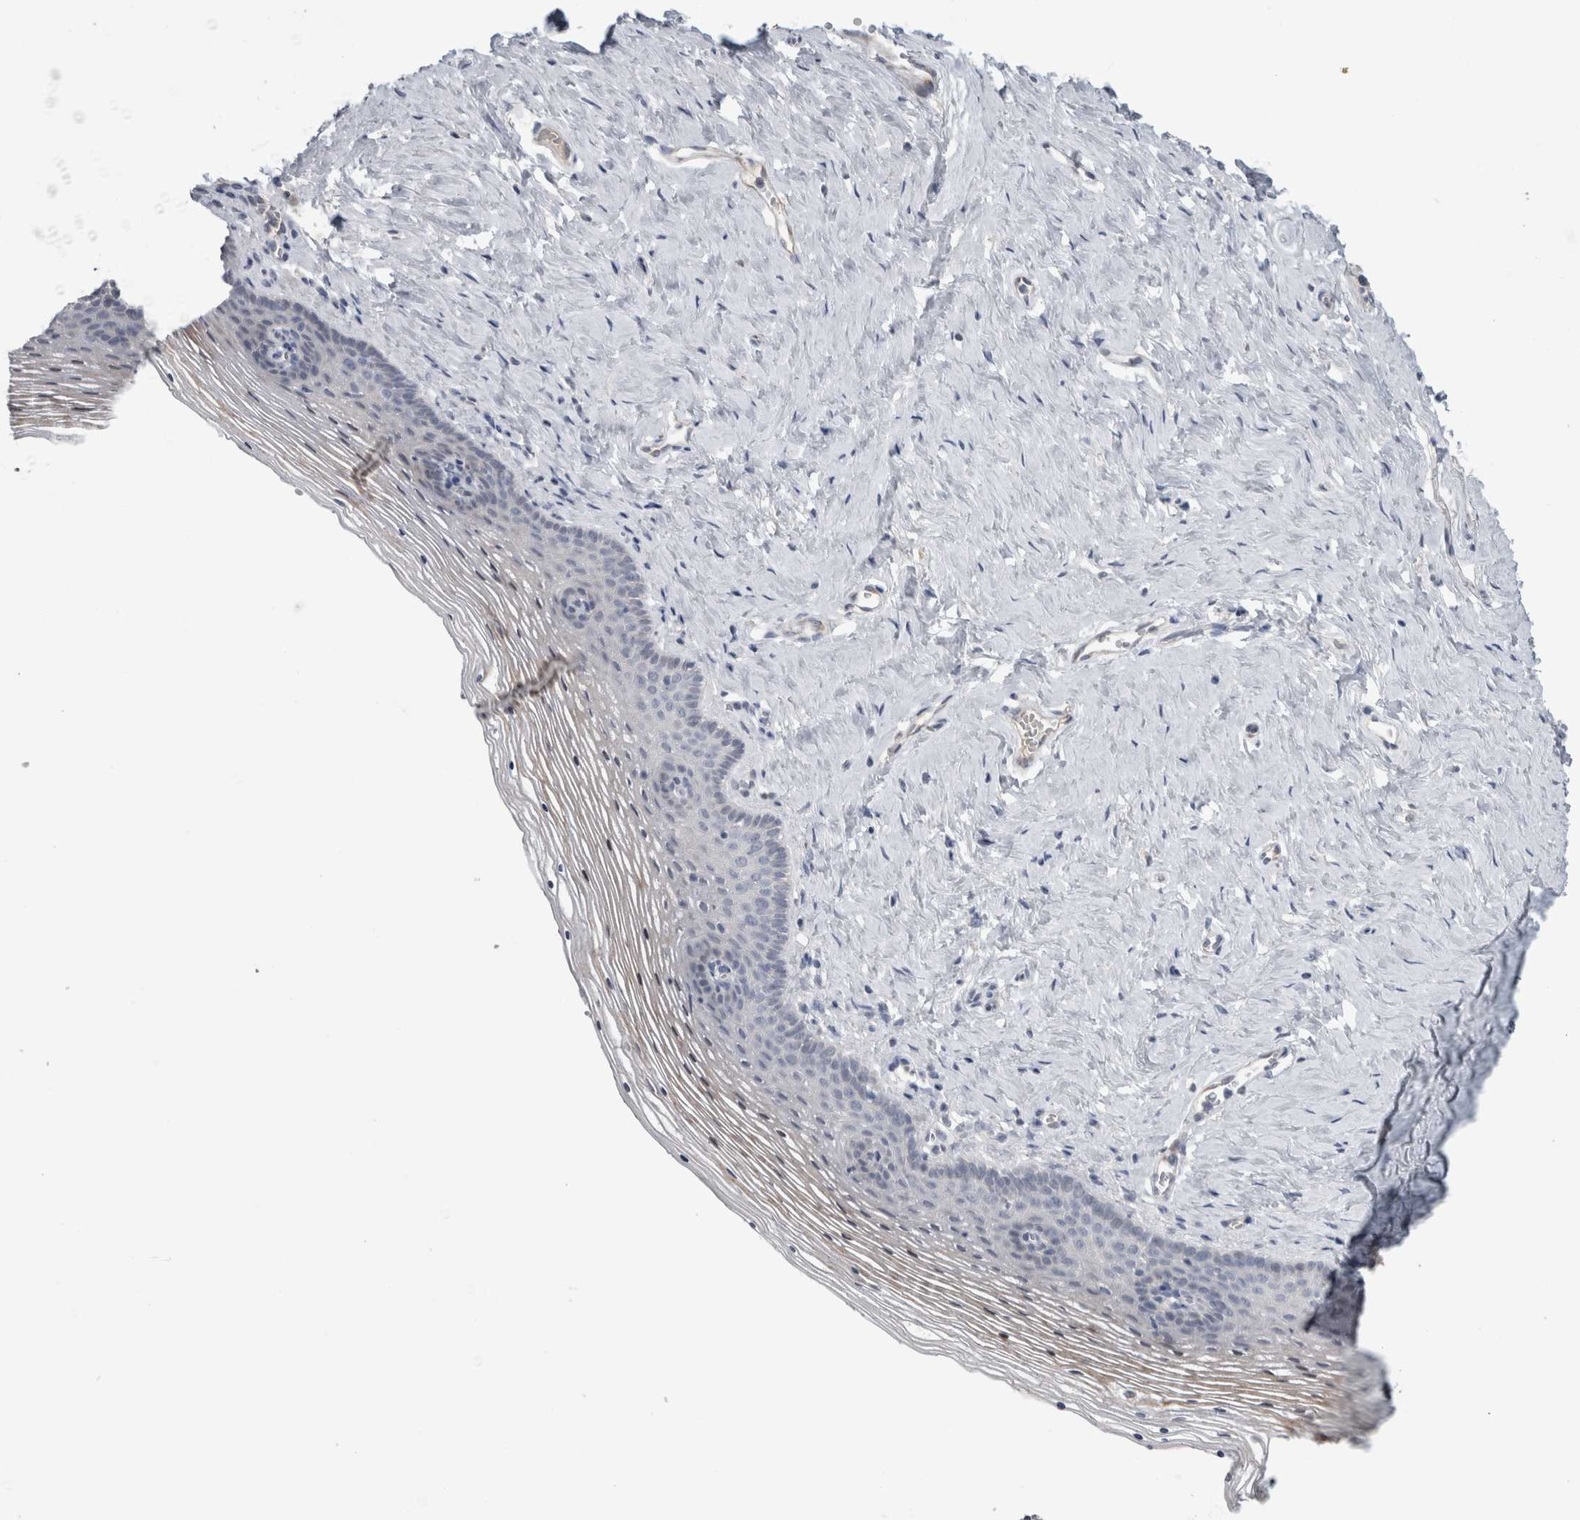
{"staining": {"intensity": "negative", "quantity": "none", "location": "none"}, "tissue": "vagina", "cell_type": "Squamous epithelial cells", "image_type": "normal", "snomed": [{"axis": "morphology", "description": "Normal tissue, NOS"}, {"axis": "topography", "description": "Vagina"}], "caption": "Immunohistochemical staining of unremarkable vagina shows no significant staining in squamous epithelial cells. Nuclei are stained in blue.", "gene": "ADAM2", "patient": {"sex": "female", "age": 32}}